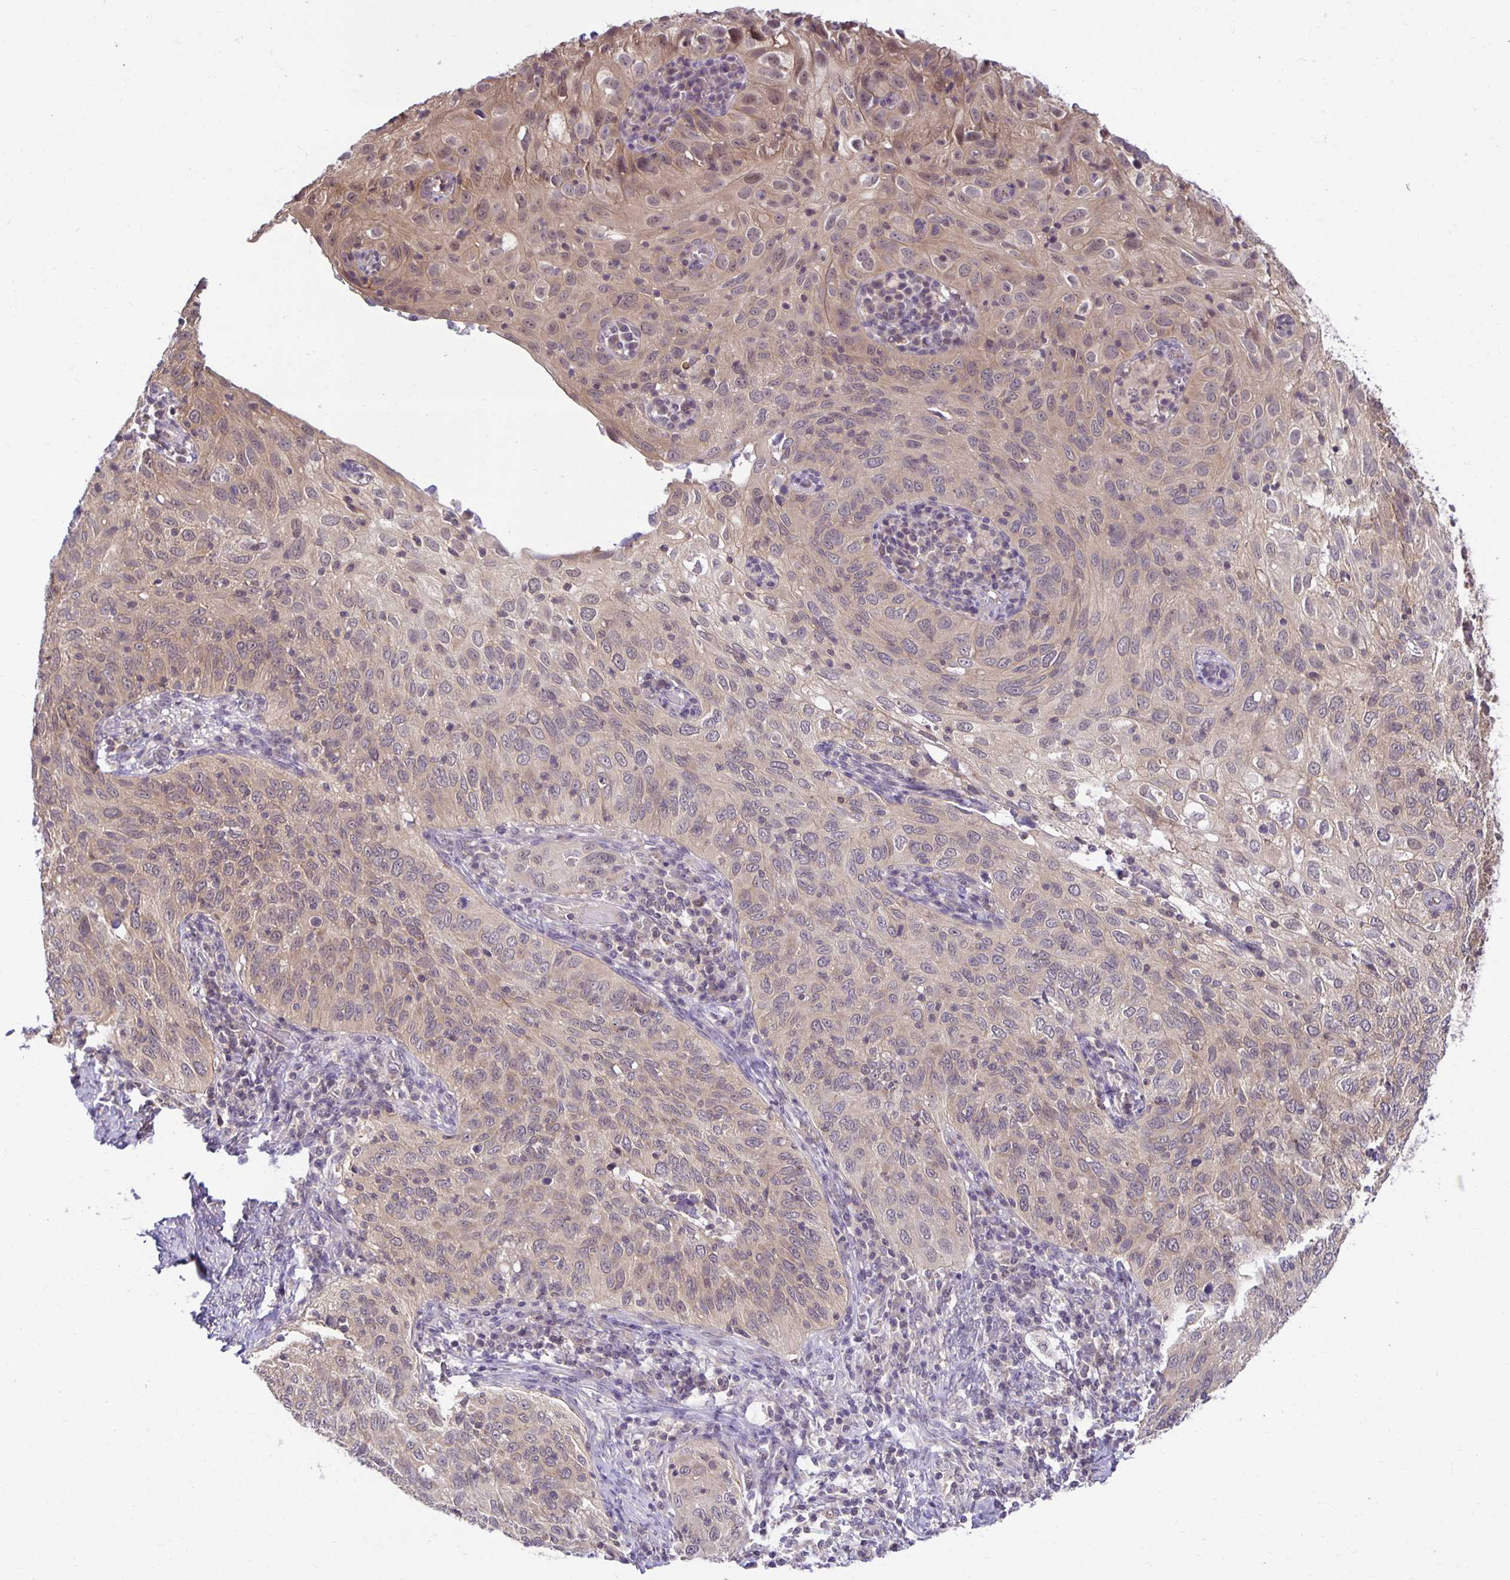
{"staining": {"intensity": "negative", "quantity": "none", "location": "none"}, "tissue": "cervical cancer", "cell_type": "Tumor cells", "image_type": "cancer", "snomed": [{"axis": "morphology", "description": "Squamous cell carcinoma, NOS"}, {"axis": "topography", "description": "Cervix"}], "caption": "Tumor cells are negative for brown protein staining in cervical cancer (squamous cell carcinoma). (Stains: DAB IHC with hematoxylin counter stain, Microscopy: brightfield microscopy at high magnification).", "gene": "MIEN1", "patient": {"sex": "female", "age": 52}}